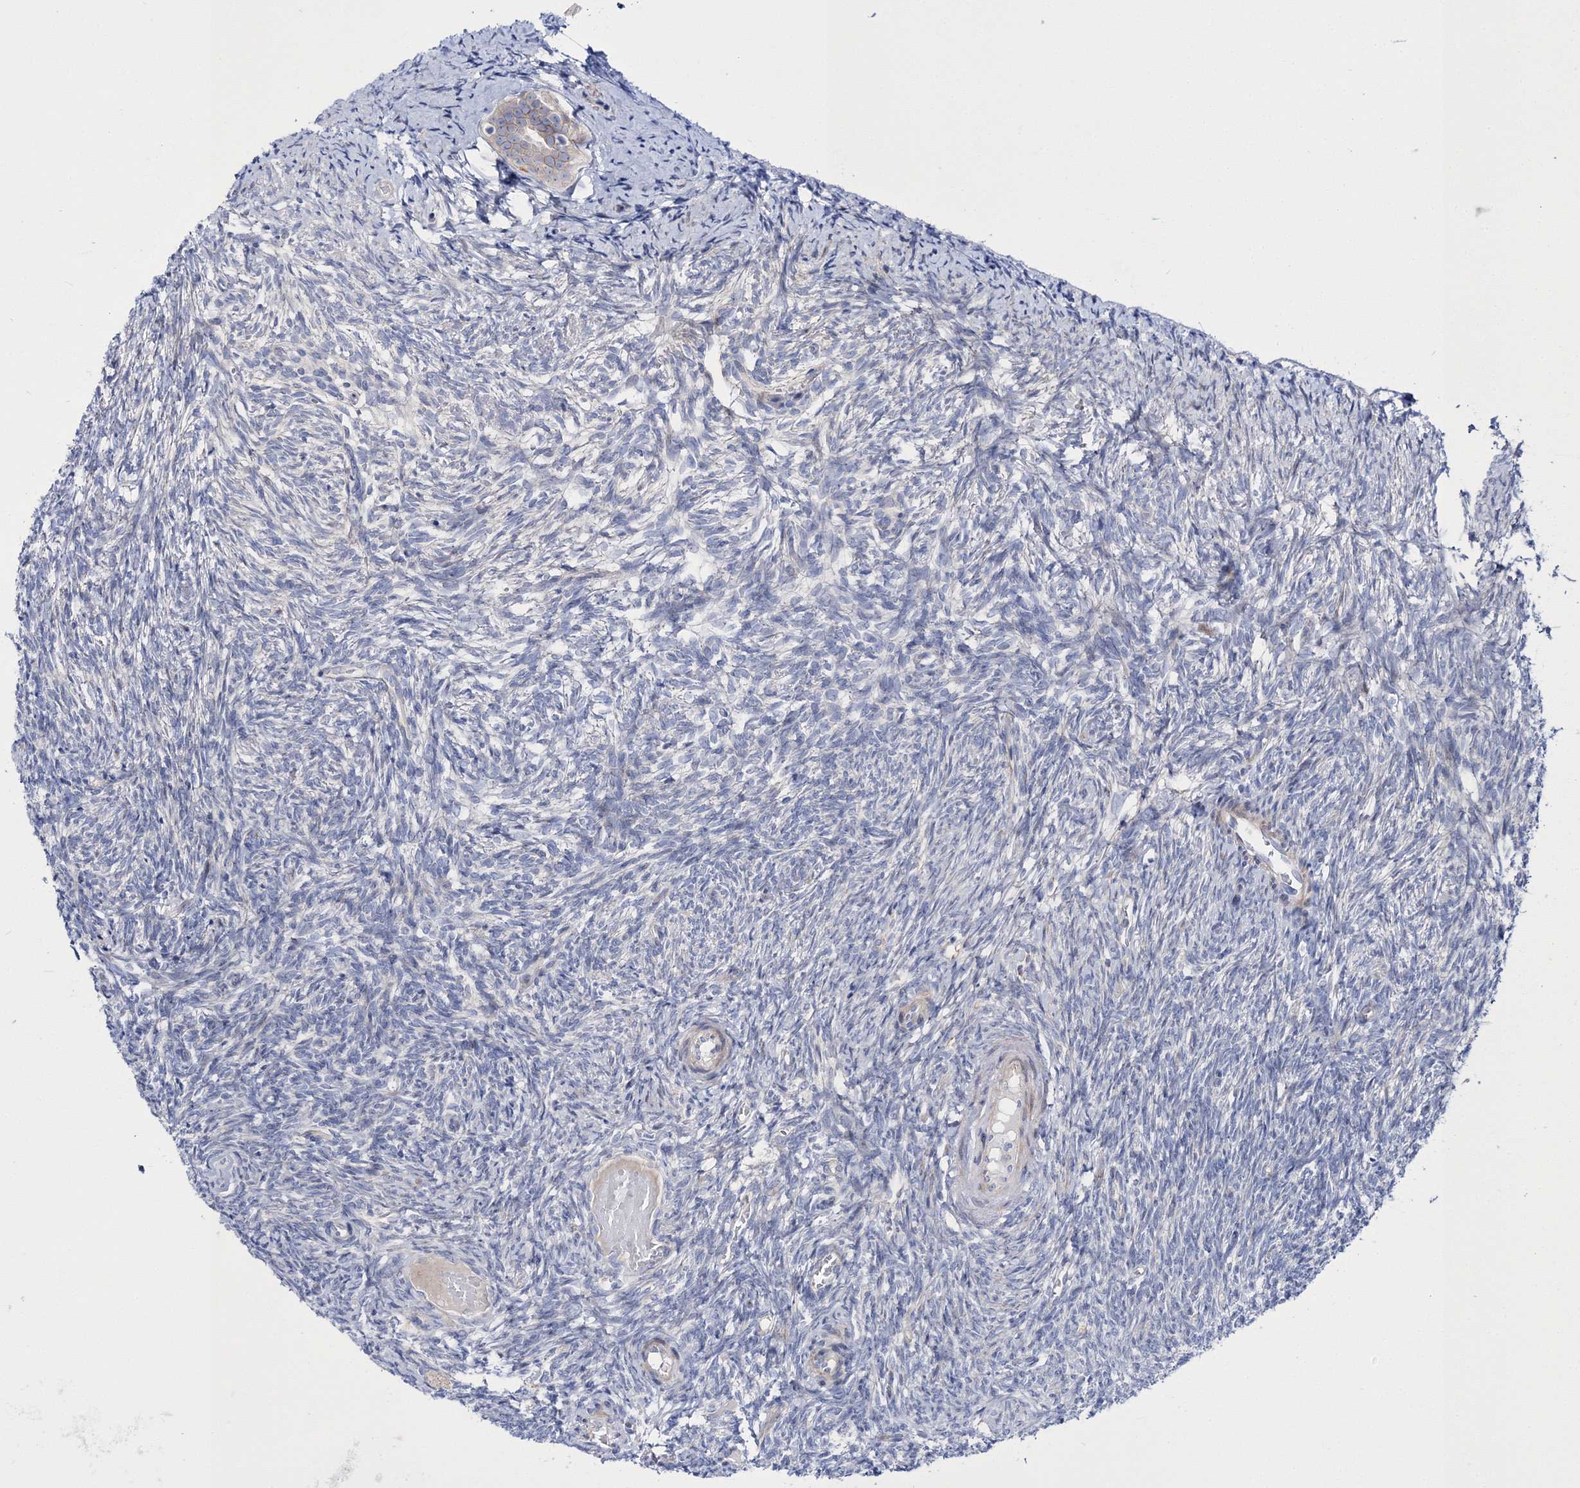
{"staining": {"intensity": "negative", "quantity": "none", "location": "none"}, "tissue": "ovary", "cell_type": "Ovarian stroma cells", "image_type": "normal", "snomed": [{"axis": "morphology", "description": "Normal tissue, NOS"}, {"axis": "topography", "description": "Ovary"}], "caption": "A high-resolution image shows immunohistochemistry staining of normal ovary, which exhibits no significant expression in ovarian stroma cells.", "gene": "ARHGAP32", "patient": {"sex": "female", "age": 41}}